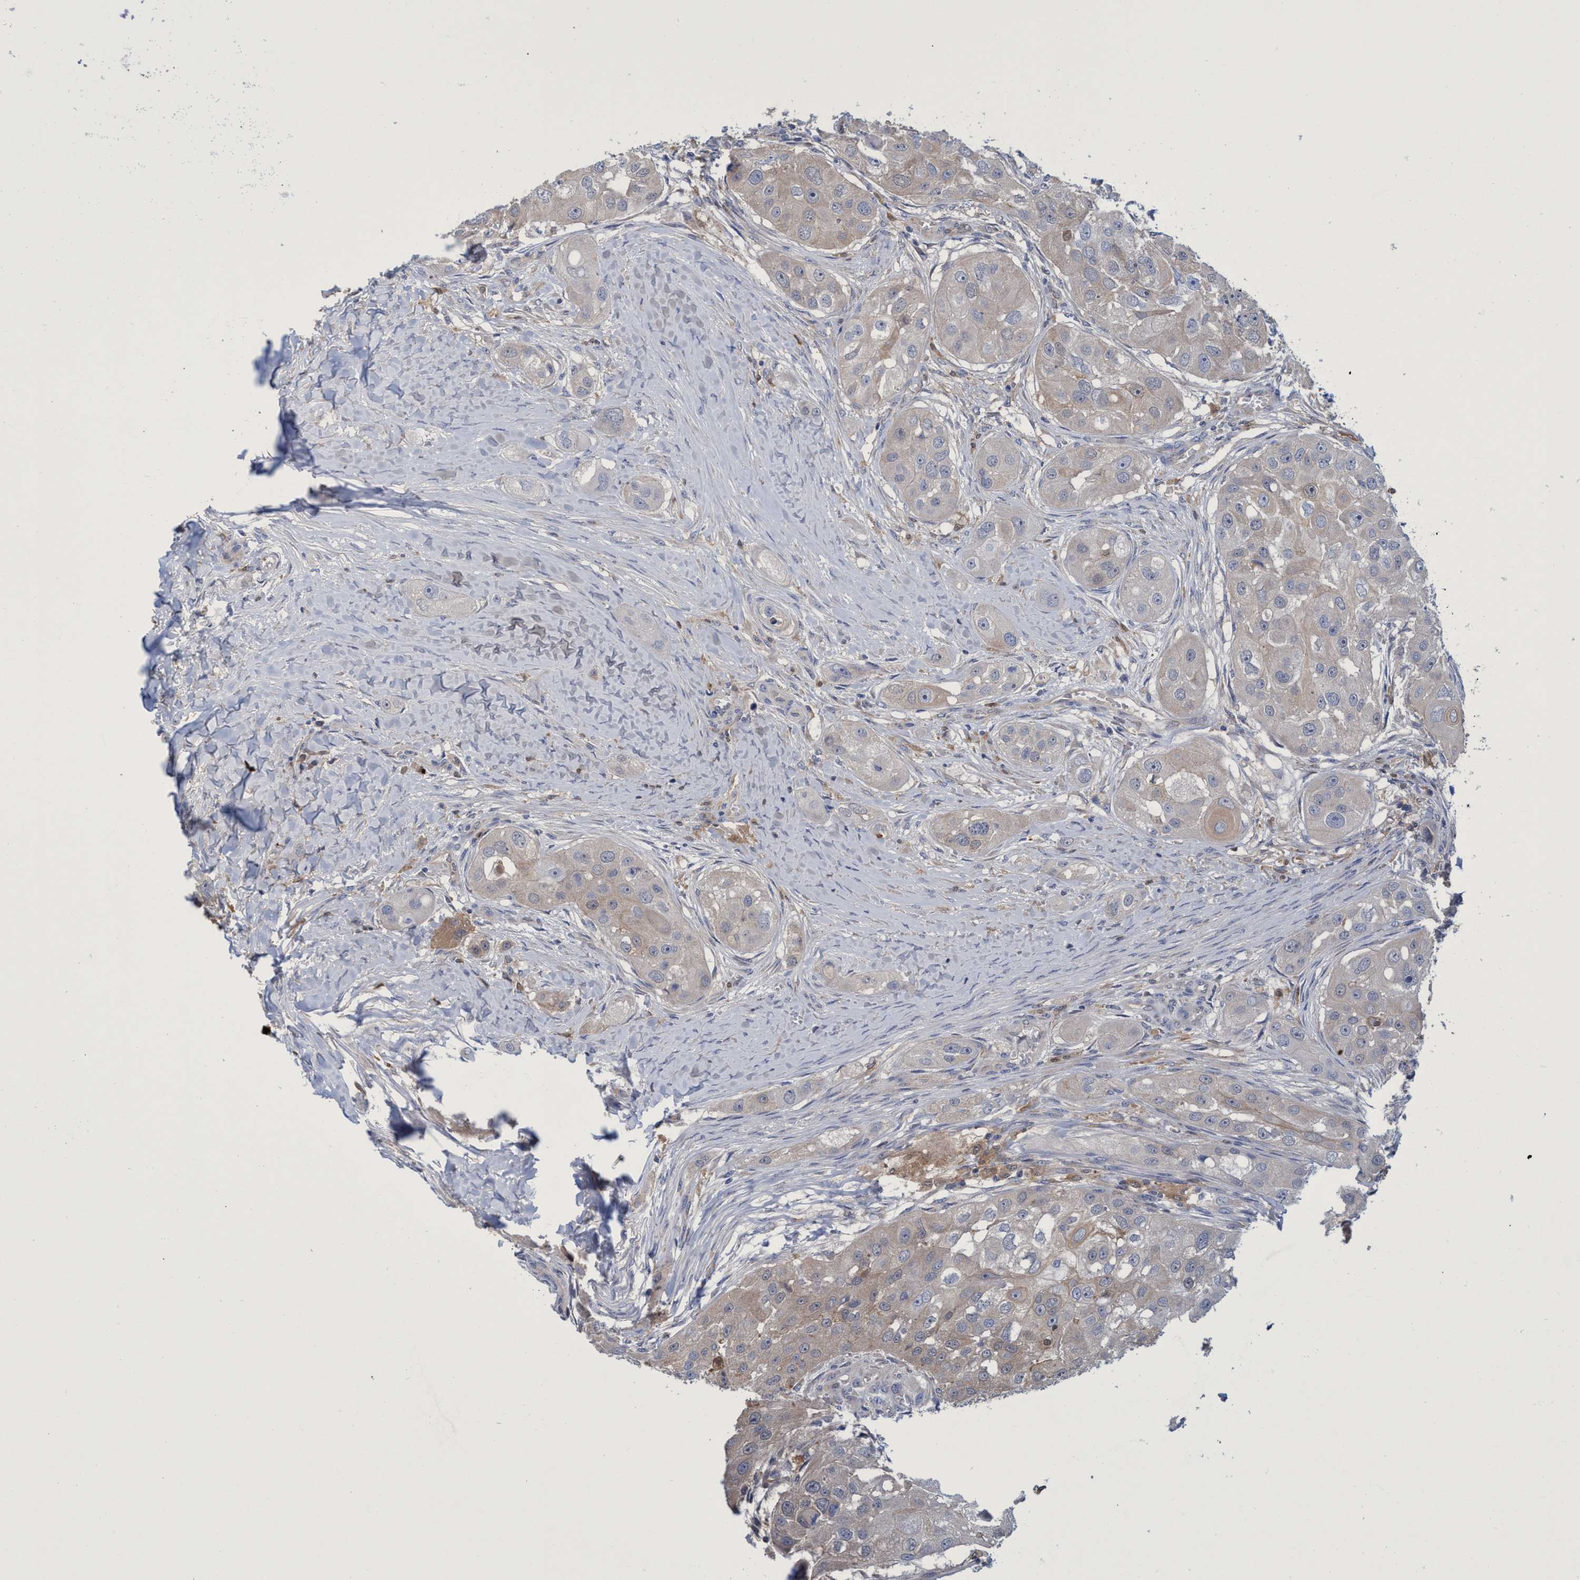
{"staining": {"intensity": "weak", "quantity": "<25%", "location": "cytoplasmic/membranous"}, "tissue": "head and neck cancer", "cell_type": "Tumor cells", "image_type": "cancer", "snomed": [{"axis": "morphology", "description": "Normal tissue, NOS"}, {"axis": "morphology", "description": "Squamous cell carcinoma, NOS"}, {"axis": "topography", "description": "Skeletal muscle"}, {"axis": "topography", "description": "Head-Neck"}], "caption": "There is no significant expression in tumor cells of head and neck squamous cell carcinoma. Brightfield microscopy of immunohistochemistry (IHC) stained with DAB (3,3'-diaminobenzidine) (brown) and hematoxylin (blue), captured at high magnification.", "gene": "PNPO", "patient": {"sex": "male", "age": 51}}